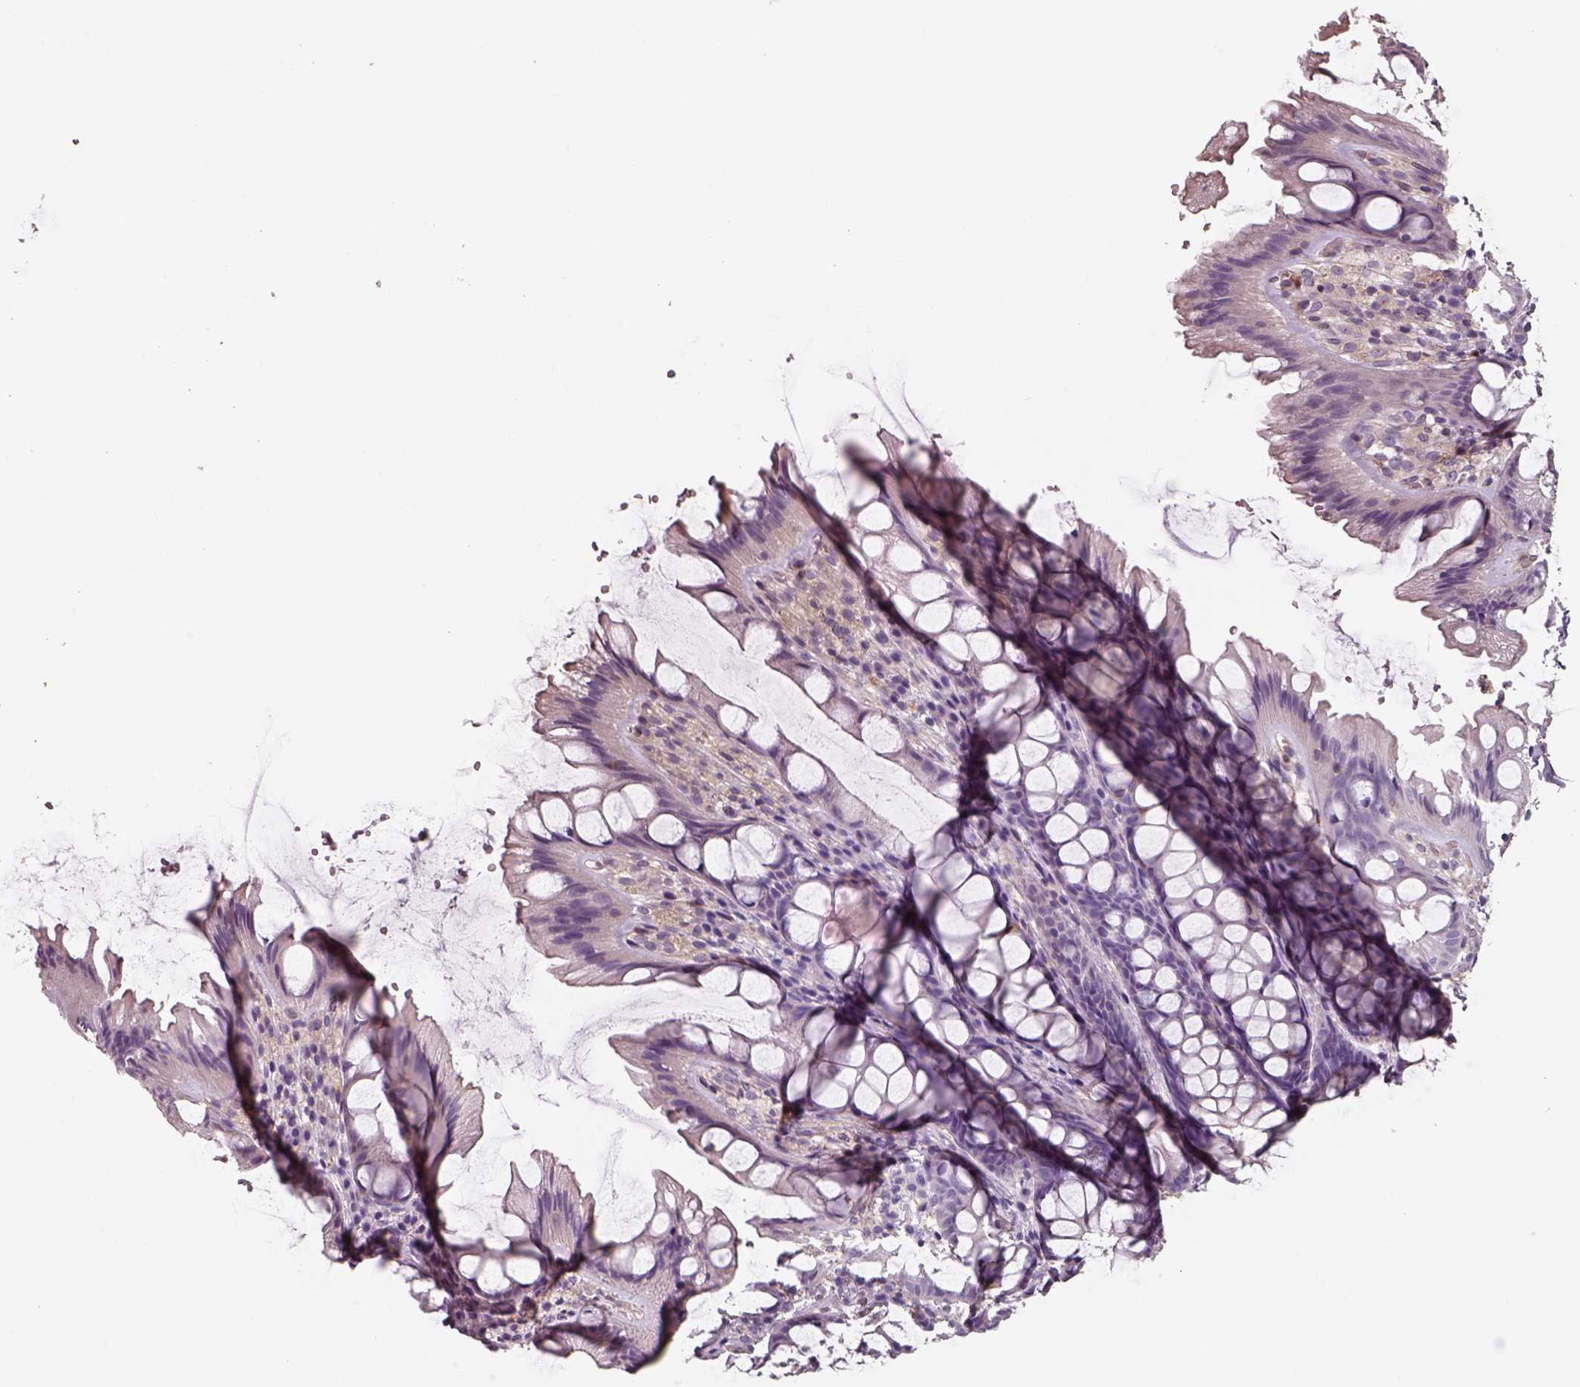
{"staining": {"intensity": "moderate", "quantity": ">75%", "location": "cytoplasmic/membranous"}, "tissue": "colon", "cell_type": "Endothelial cells", "image_type": "normal", "snomed": [{"axis": "morphology", "description": "Normal tissue, NOS"}, {"axis": "topography", "description": "Colon"}], "caption": "This photomicrograph displays benign colon stained with immunohistochemistry (IHC) to label a protein in brown. The cytoplasmic/membranous of endothelial cells show moderate positivity for the protein. Nuclei are counter-stained blue.", "gene": "ISYNA1", "patient": {"sex": "male", "age": 47}}